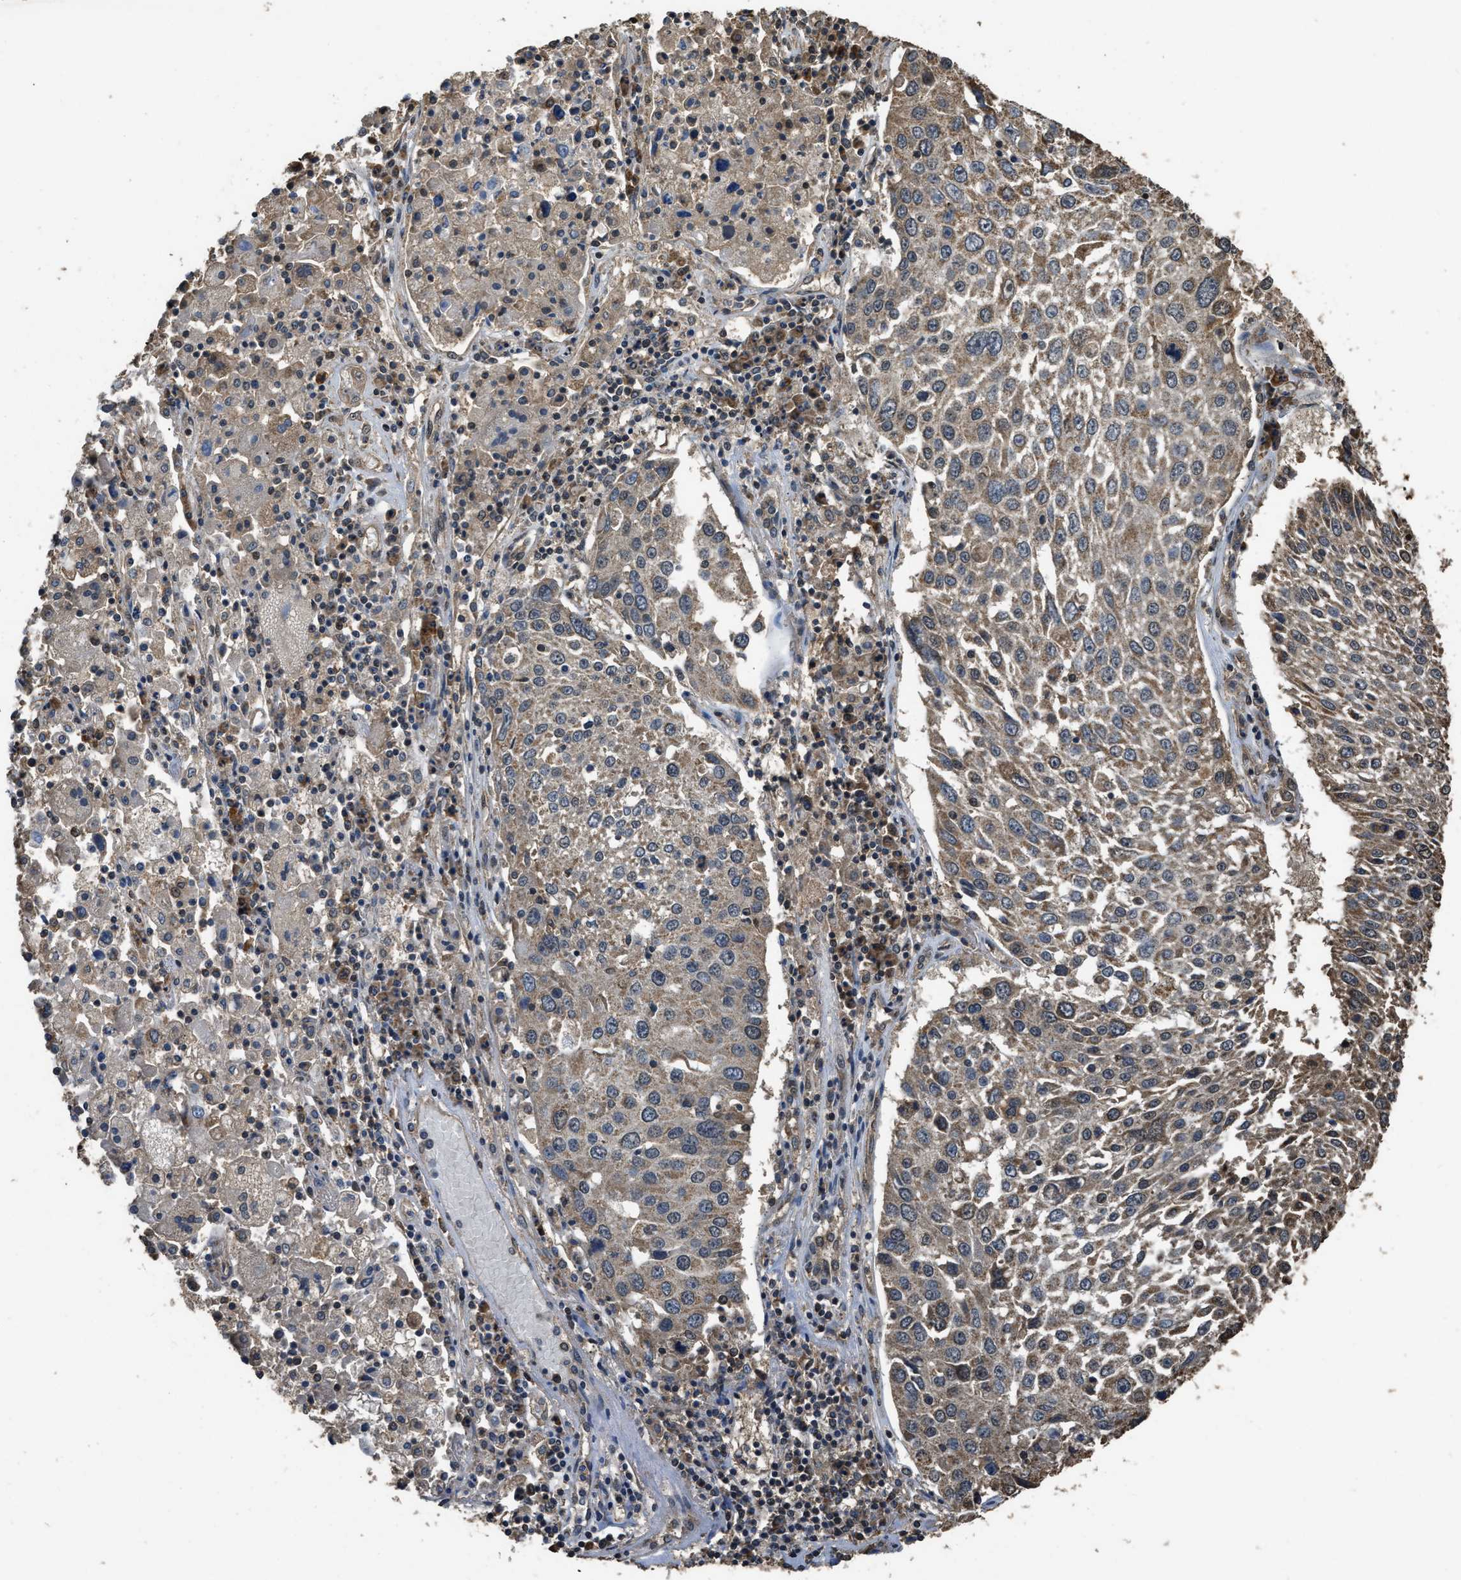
{"staining": {"intensity": "weak", "quantity": ">75%", "location": "cytoplasmic/membranous"}, "tissue": "lung cancer", "cell_type": "Tumor cells", "image_type": "cancer", "snomed": [{"axis": "morphology", "description": "Squamous cell carcinoma, NOS"}, {"axis": "topography", "description": "Lung"}], "caption": "An image of human squamous cell carcinoma (lung) stained for a protein demonstrates weak cytoplasmic/membranous brown staining in tumor cells.", "gene": "DENND6B", "patient": {"sex": "male", "age": 65}}